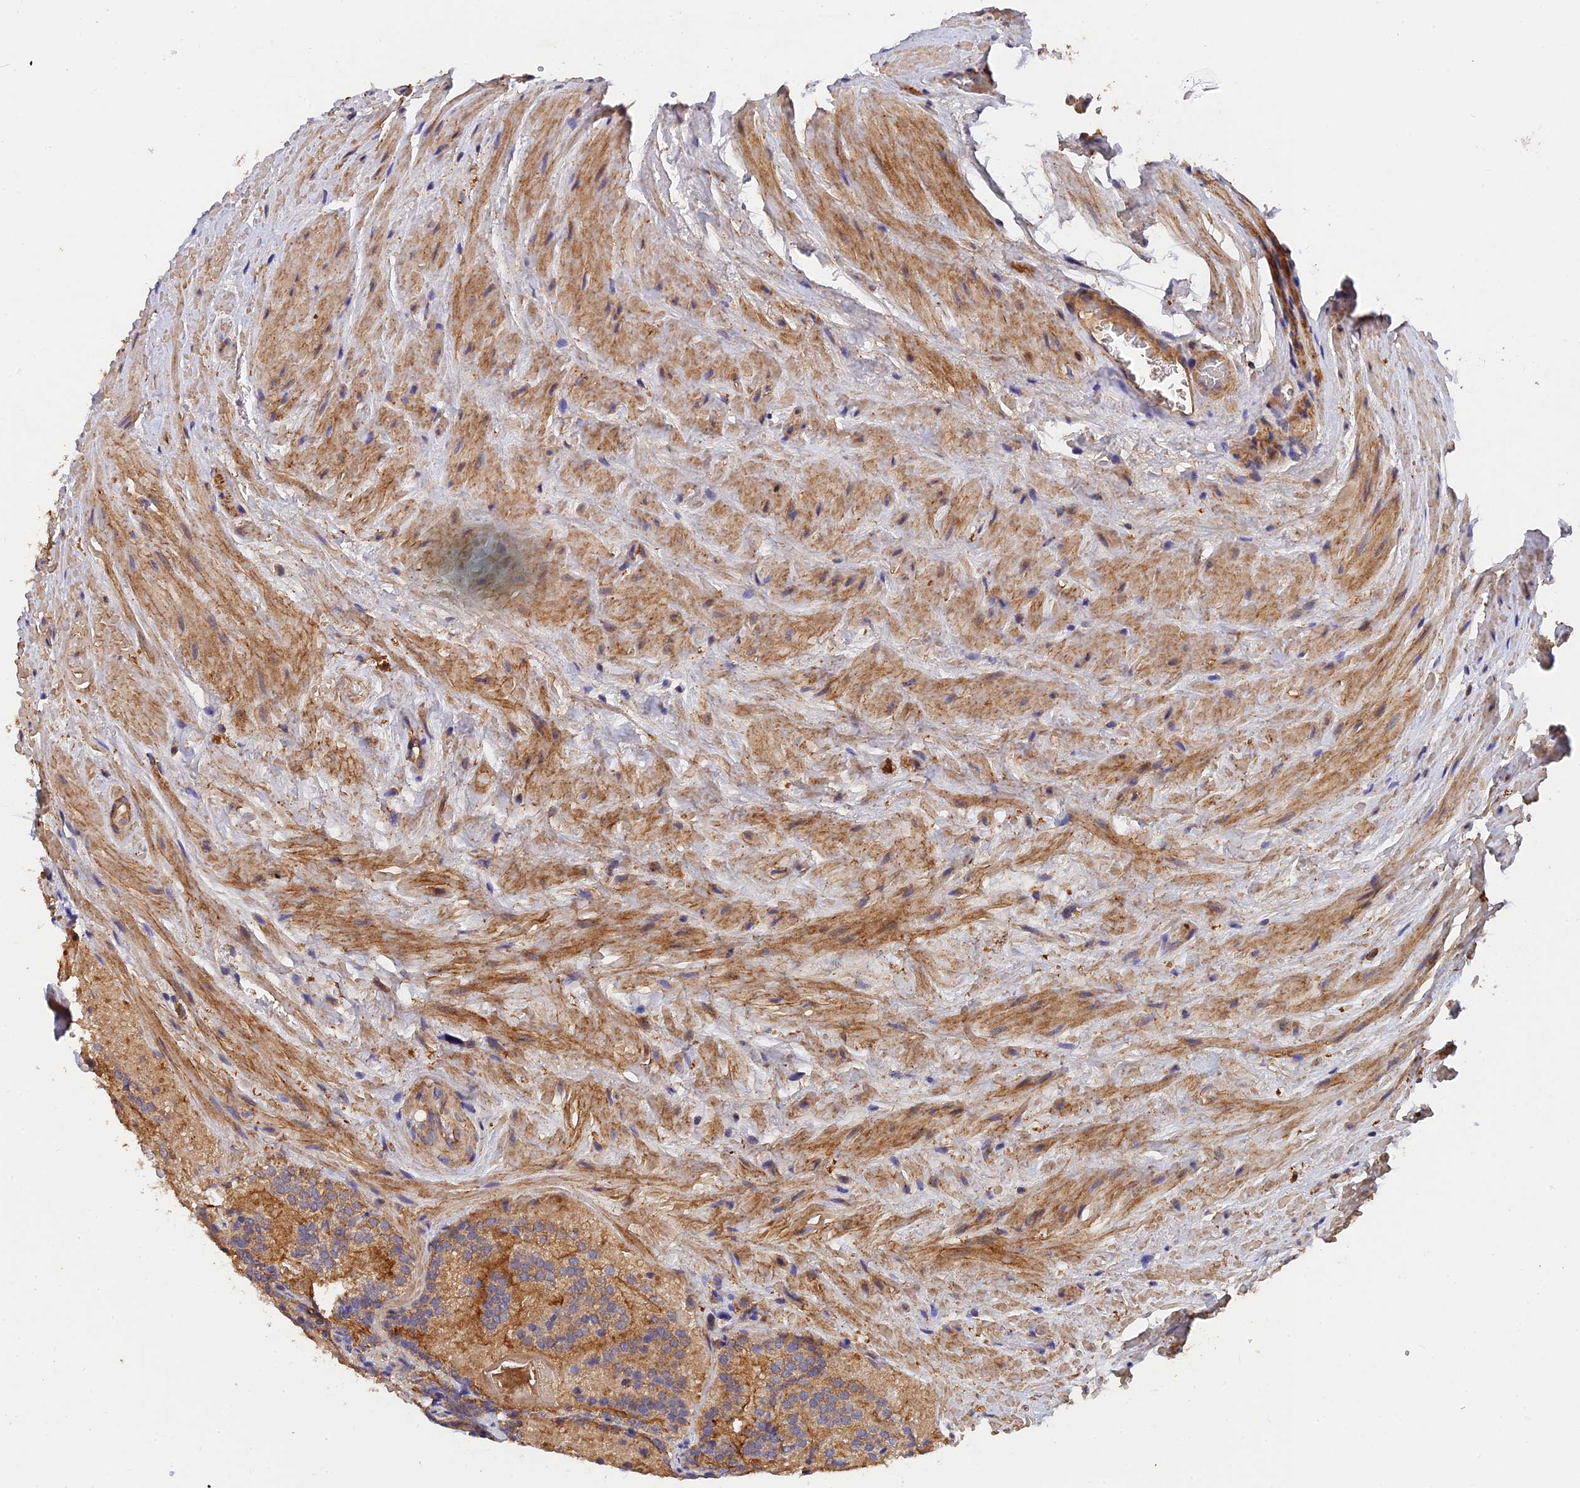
{"staining": {"intensity": "moderate", "quantity": ">75%", "location": "cytoplasmic/membranous"}, "tissue": "prostate cancer", "cell_type": "Tumor cells", "image_type": "cancer", "snomed": [{"axis": "morphology", "description": "Adenocarcinoma, Low grade"}, {"axis": "topography", "description": "Prostate"}], "caption": "High-magnification brightfield microscopy of prostate low-grade adenocarcinoma stained with DAB (brown) and counterstained with hematoxylin (blue). tumor cells exhibit moderate cytoplasmic/membranous staining is present in approximately>75% of cells.", "gene": "SLC38A11", "patient": {"sex": "male", "age": 74}}